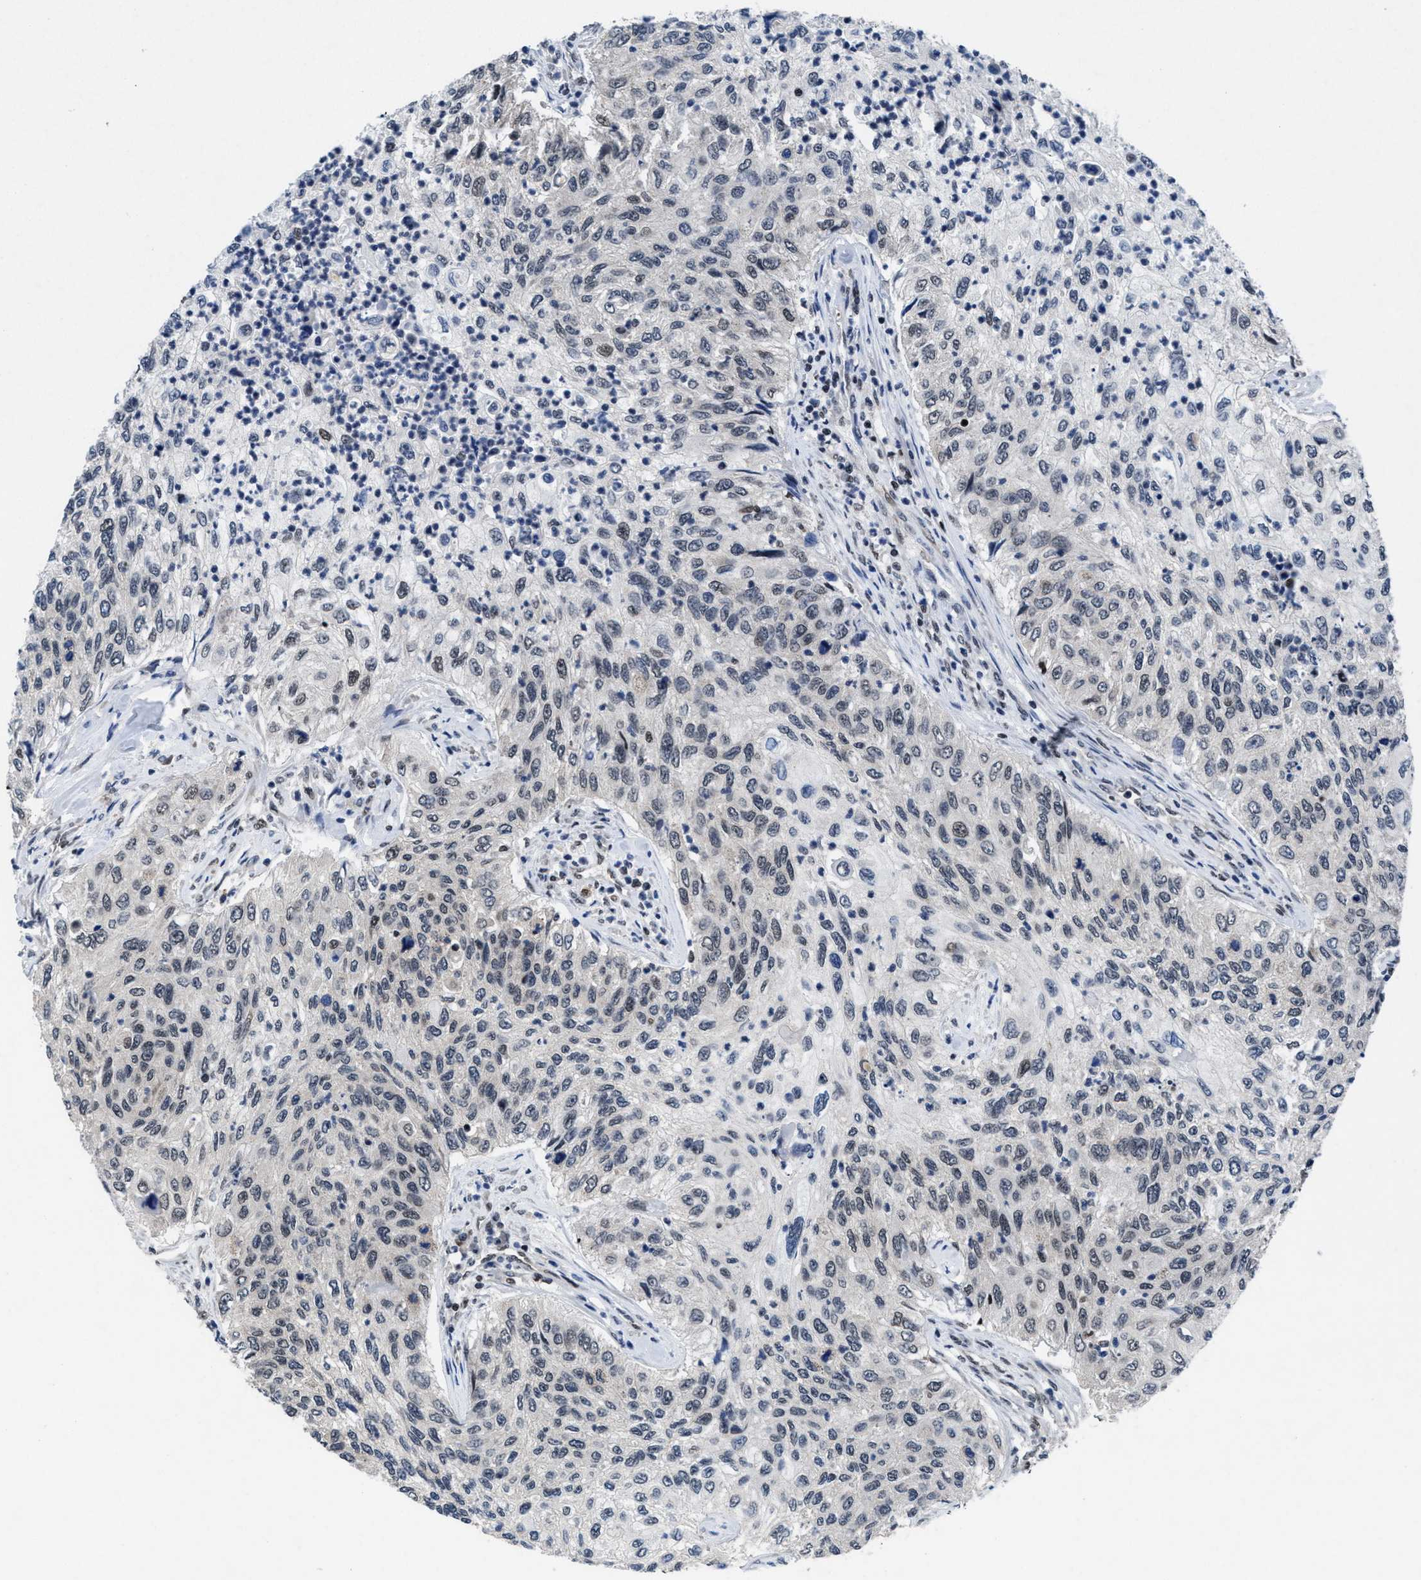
{"staining": {"intensity": "weak", "quantity": "<25%", "location": "nuclear"}, "tissue": "urothelial cancer", "cell_type": "Tumor cells", "image_type": "cancer", "snomed": [{"axis": "morphology", "description": "Urothelial carcinoma, High grade"}, {"axis": "topography", "description": "Urinary bladder"}], "caption": "This photomicrograph is of high-grade urothelial carcinoma stained with immunohistochemistry (IHC) to label a protein in brown with the nuclei are counter-stained blue. There is no staining in tumor cells. The staining is performed using DAB brown chromogen with nuclei counter-stained in using hematoxylin.", "gene": "WDR81", "patient": {"sex": "female", "age": 60}}